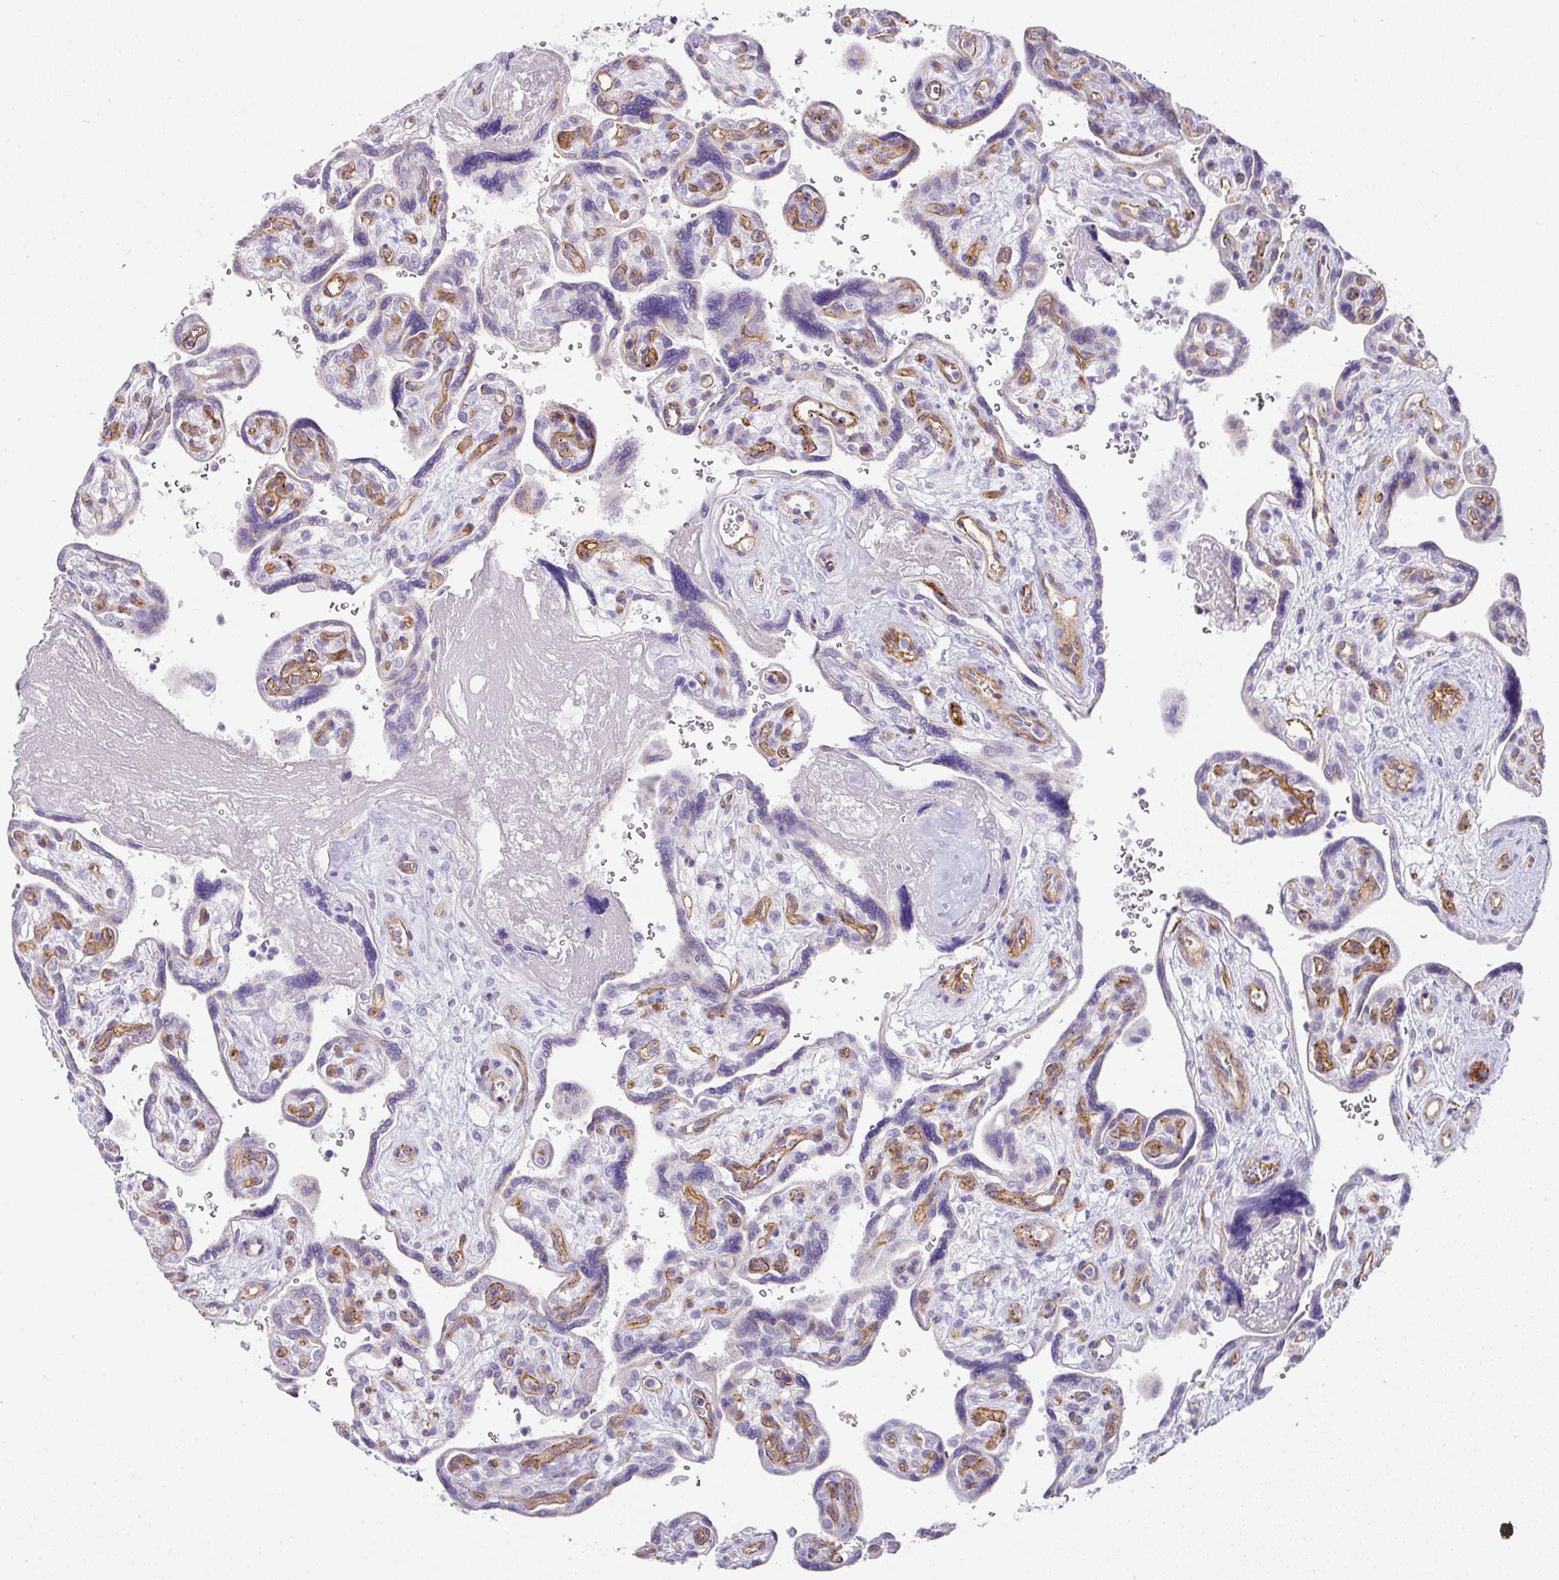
{"staining": {"intensity": "weak", "quantity": "<25%", "location": "cytoplasmic/membranous"}, "tissue": "placenta", "cell_type": "Decidual cells", "image_type": "normal", "snomed": [{"axis": "morphology", "description": "Normal tissue, NOS"}, {"axis": "topography", "description": "Placenta"}], "caption": "Decidual cells show no significant protein expression in unremarkable placenta.", "gene": "OR52N1", "patient": {"sex": "female", "age": 39}}